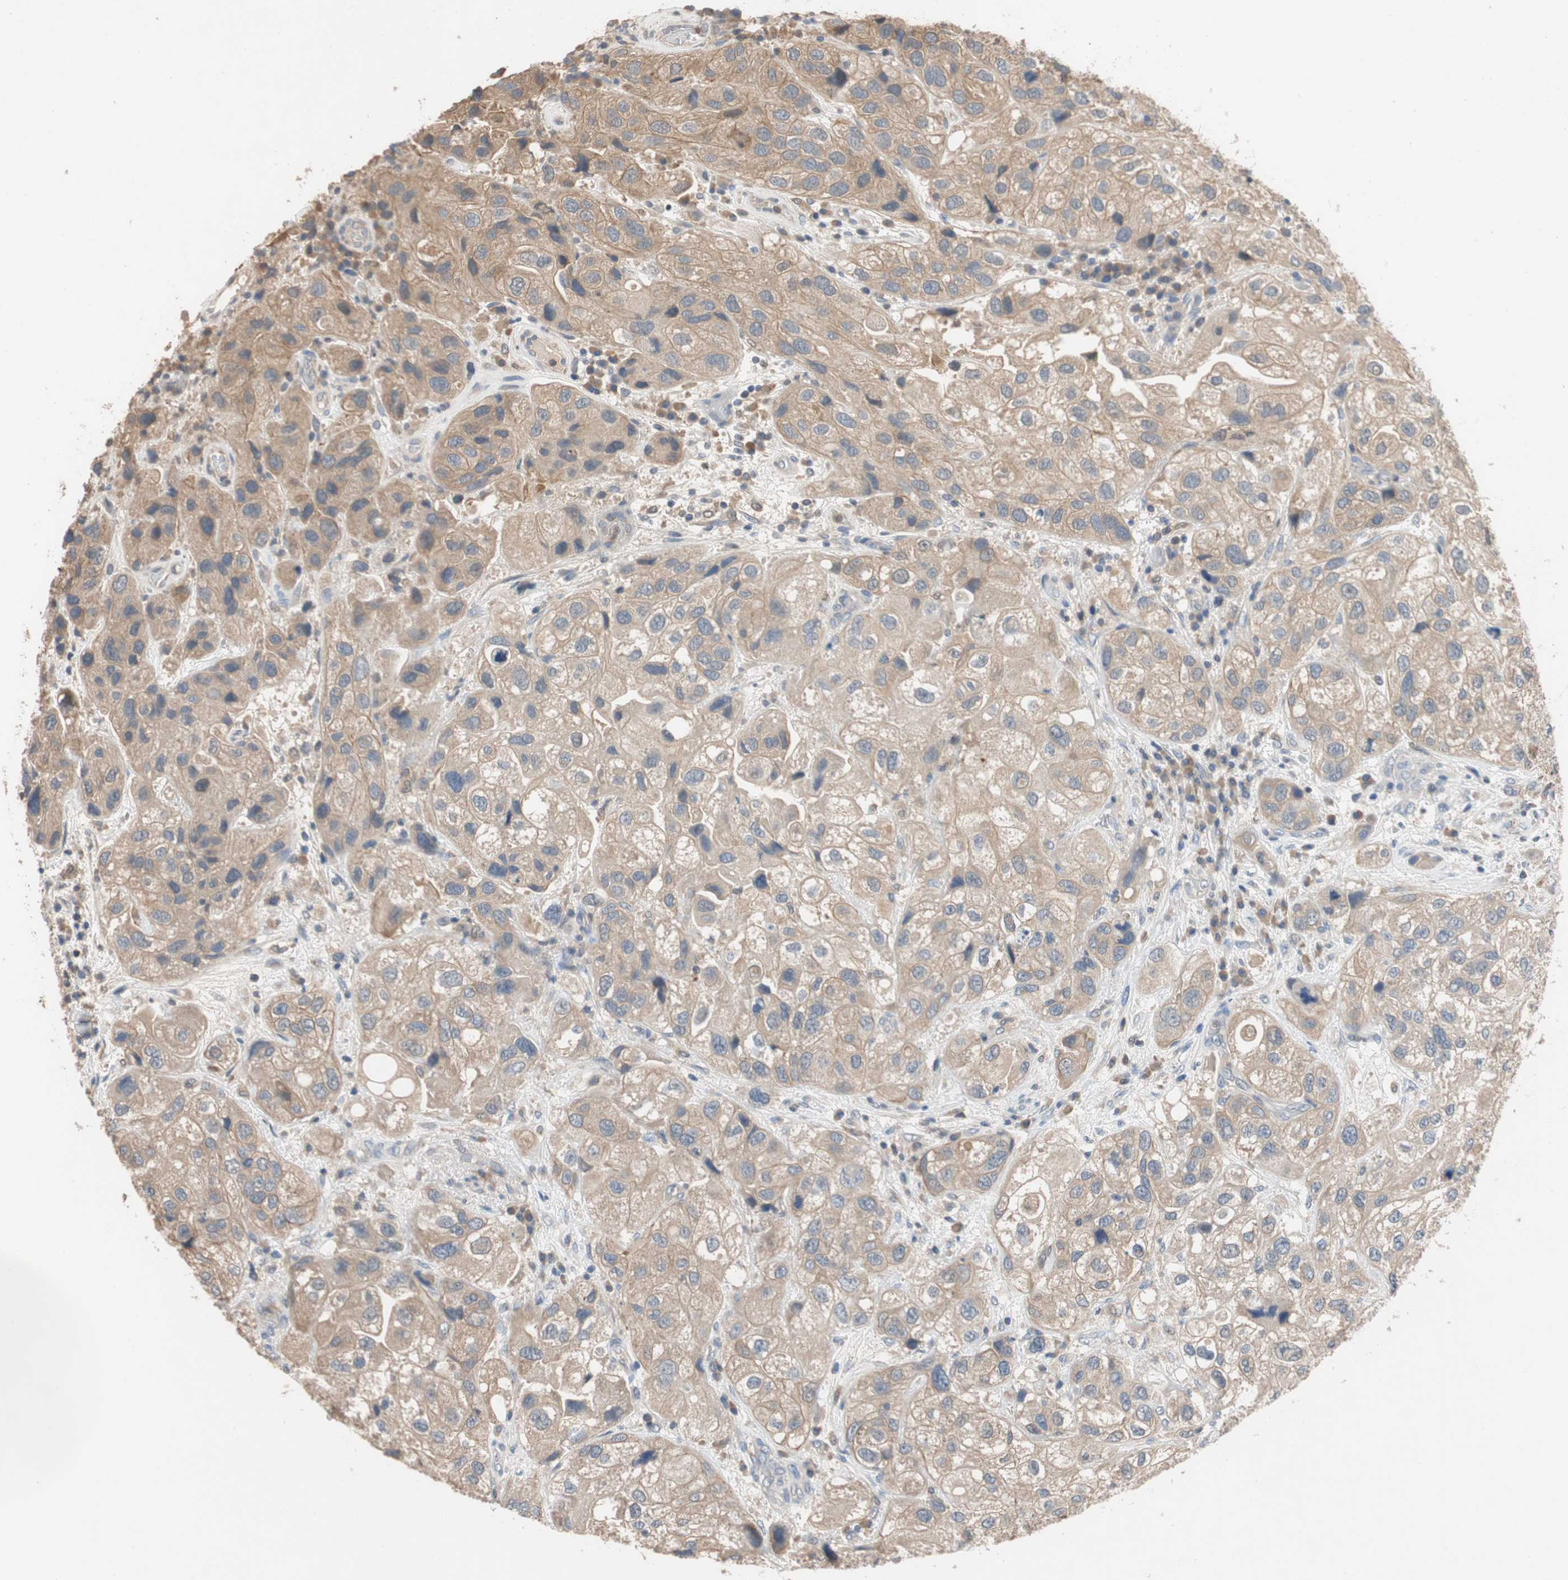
{"staining": {"intensity": "moderate", "quantity": ">75%", "location": "cytoplasmic/membranous"}, "tissue": "urothelial cancer", "cell_type": "Tumor cells", "image_type": "cancer", "snomed": [{"axis": "morphology", "description": "Urothelial carcinoma, High grade"}, {"axis": "topography", "description": "Urinary bladder"}], "caption": "Brown immunohistochemical staining in human high-grade urothelial carcinoma exhibits moderate cytoplasmic/membranous positivity in about >75% of tumor cells.", "gene": "ADAP1", "patient": {"sex": "female", "age": 64}}